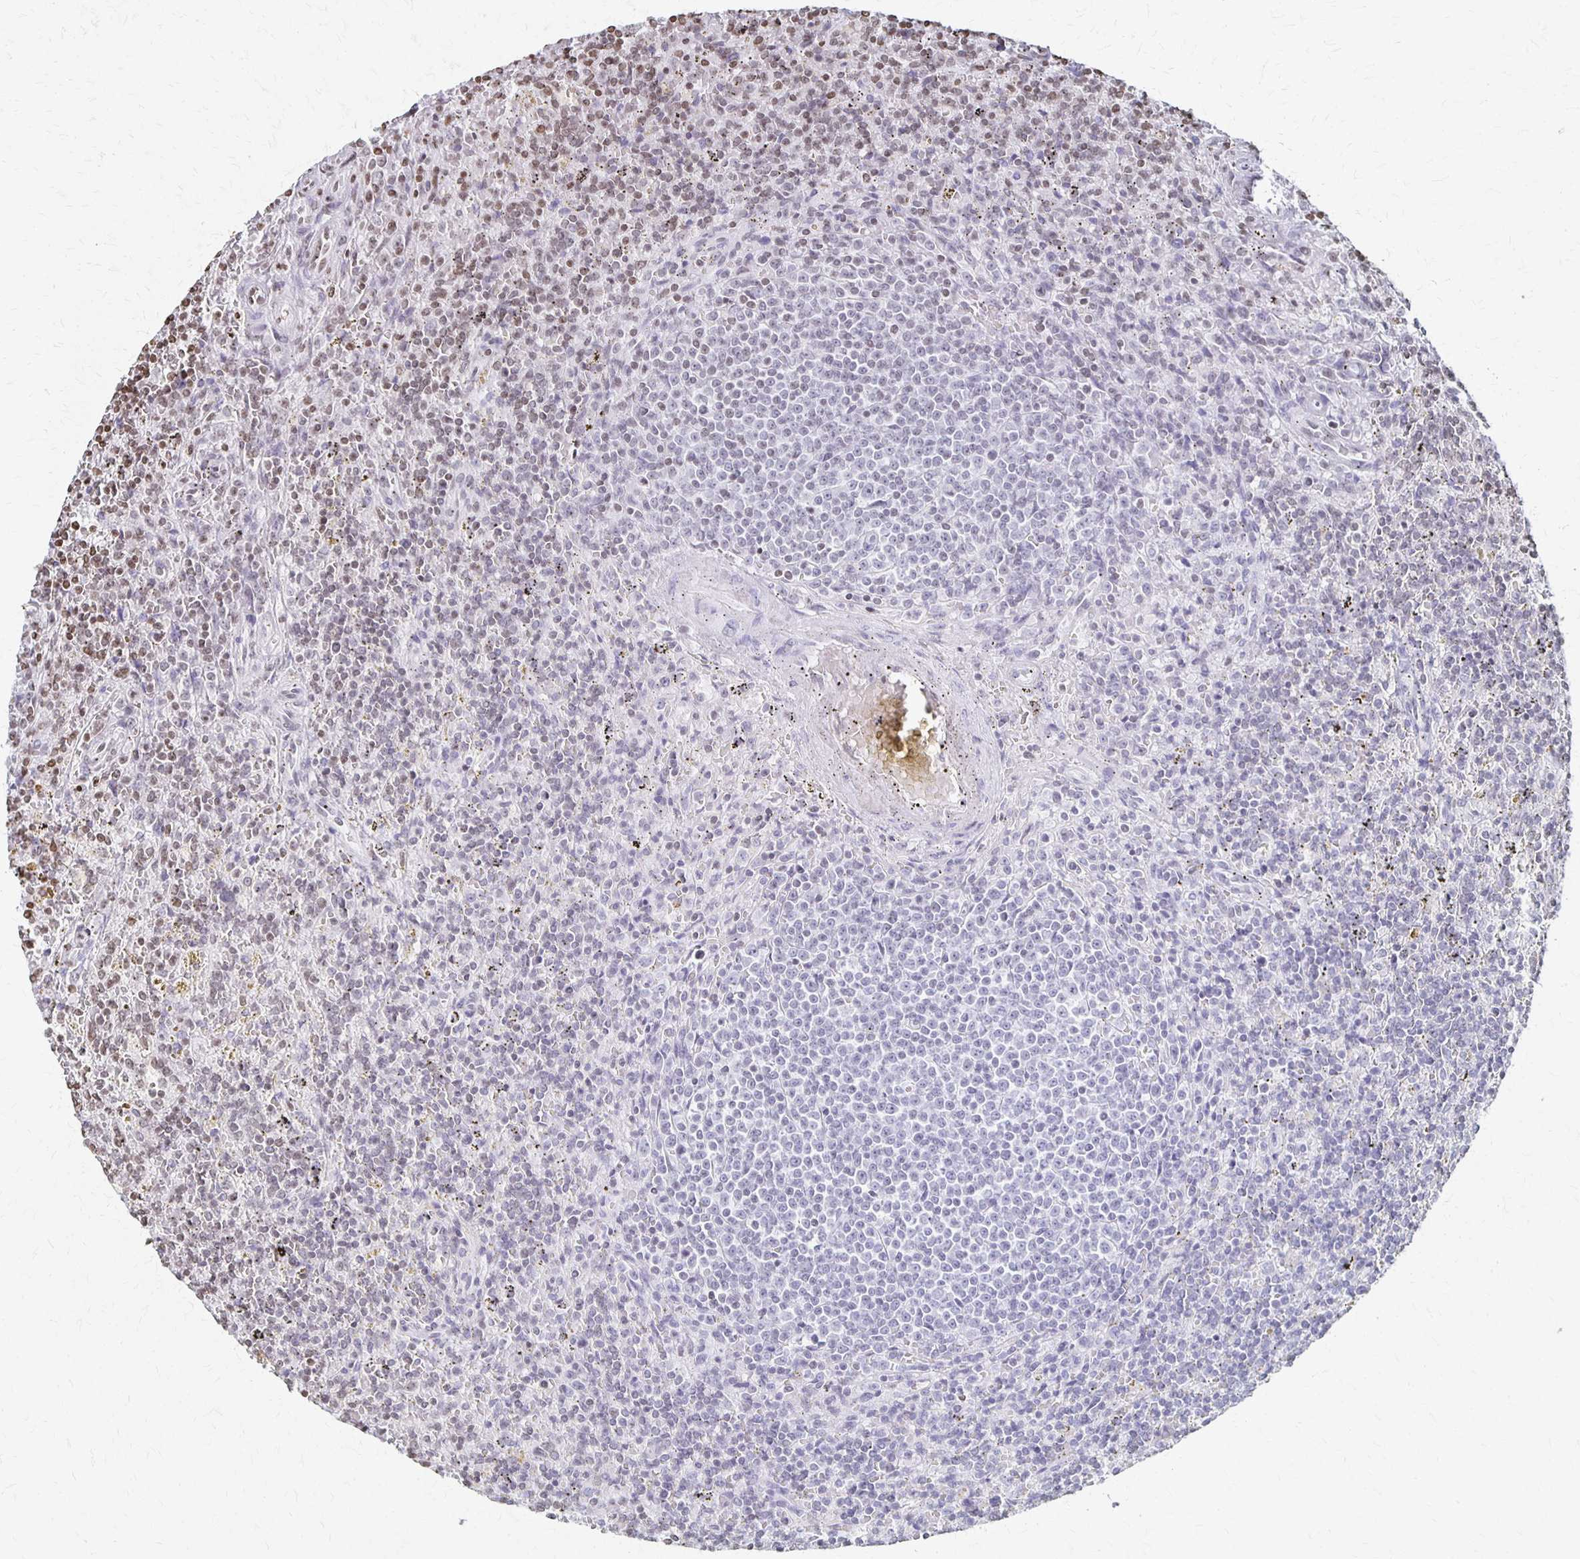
{"staining": {"intensity": "weak", "quantity": "25%-75%", "location": "nuclear"}, "tissue": "lymphoma", "cell_type": "Tumor cells", "image_type": "cancer", "snomed": [{"axis": "morphology", "description": "Malignant lymphoma, non-Hodgkin's type, Low grade"}, {"axis": "topography", "description": "Spleen"}], "caption": "Low-grade malignant lymphoma, non-Hodgkin's type tissue exhibits weak nuclear positivity in about 25%-75% of tumor cells", "gene": "ZNF280C", "patient": {"sex": "male", "age": 67}}